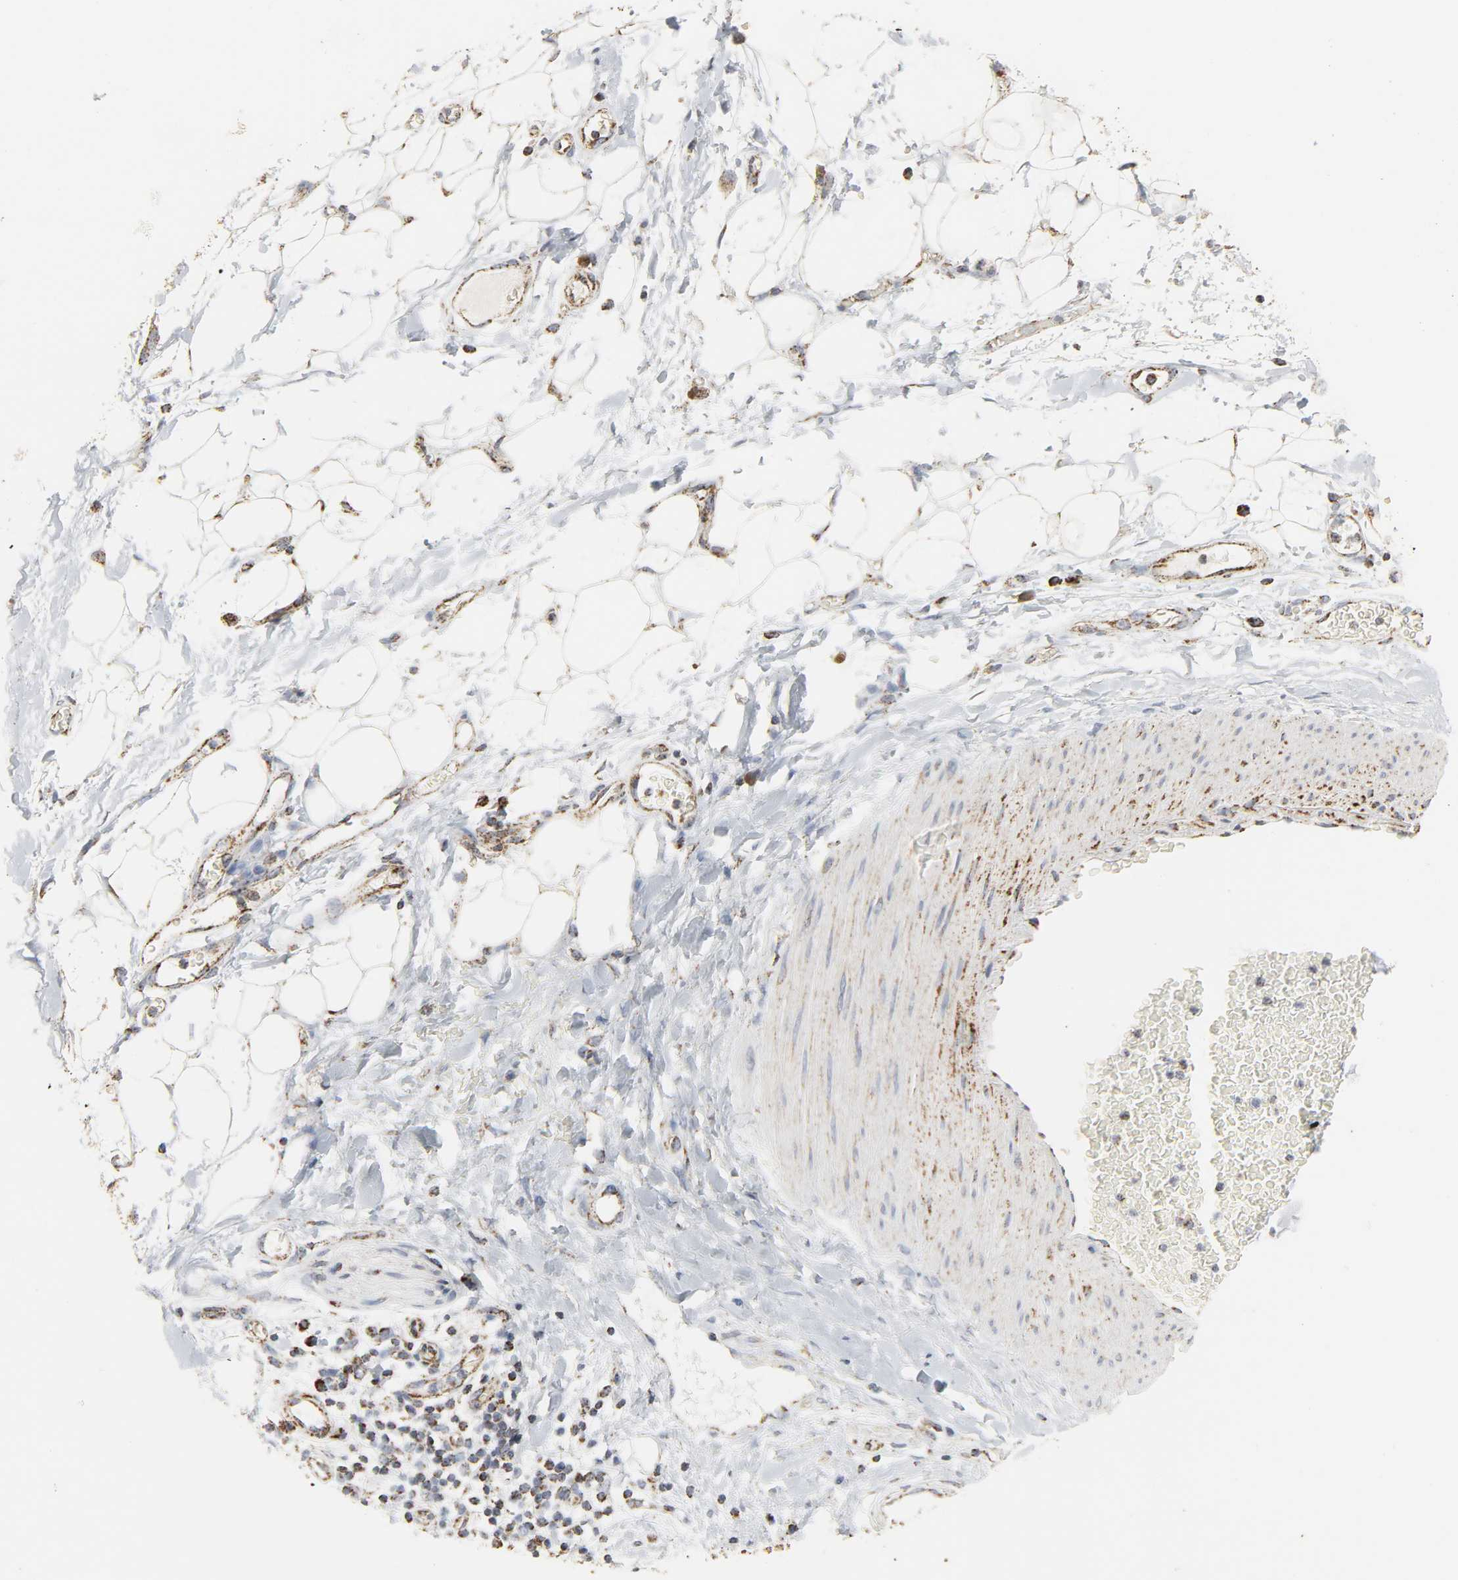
{"staining": {"intensity": "moderate", "quantity": ">75%", "location": "cytoplasmic/membranous"}, "tissue": "adipose tissue", "cell_type": "Adipocytes", "image_type": "normal", "snomed": [{"axis": "morphology", "description": "Normal tissue, NOS"}, {"axis": "morphology", "description": "Urothelial carcinoma, High grade"}, {"axis": "topography", "description": "Vascular tissue"}, {"axis": "topography", "description": "Urinary bladder"}], "caption": "Human adipose tissue stained with a protein marker reveals moderate staining in adipocytes.", "gene": "ACAT1", "patient": {"sex": "female", "age": 56}}